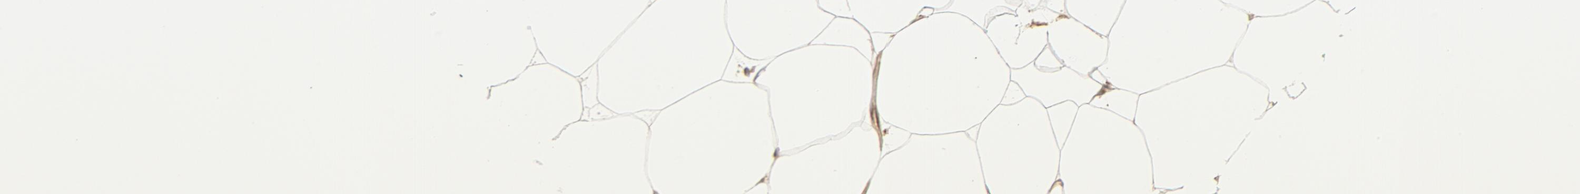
{"staining": {"intensity": "moderate", "quantity": "25%-75%", "location": "cytoplasmic/membranous"}, "tissue": "adipose tissue", "cell_type": "Adipocytes", "image_type": "normal", "snomed": [{"axis": "morphology", "description": "Normal tissue, NOS"}, {"axis": "morphology", "description": "Duct carcinoma"}, {"axis": "topography", "description": "Breast"}, {"axis": "topography", "description": "Adipose tissue"}], "caption": "A brown stain highlights moderate cytoplasmic/membranous positivity of a protein in adipocytes of normal human adipose tissue.", "gene": "RABEP1", "patient": {"sex": "female", "age": 37}}